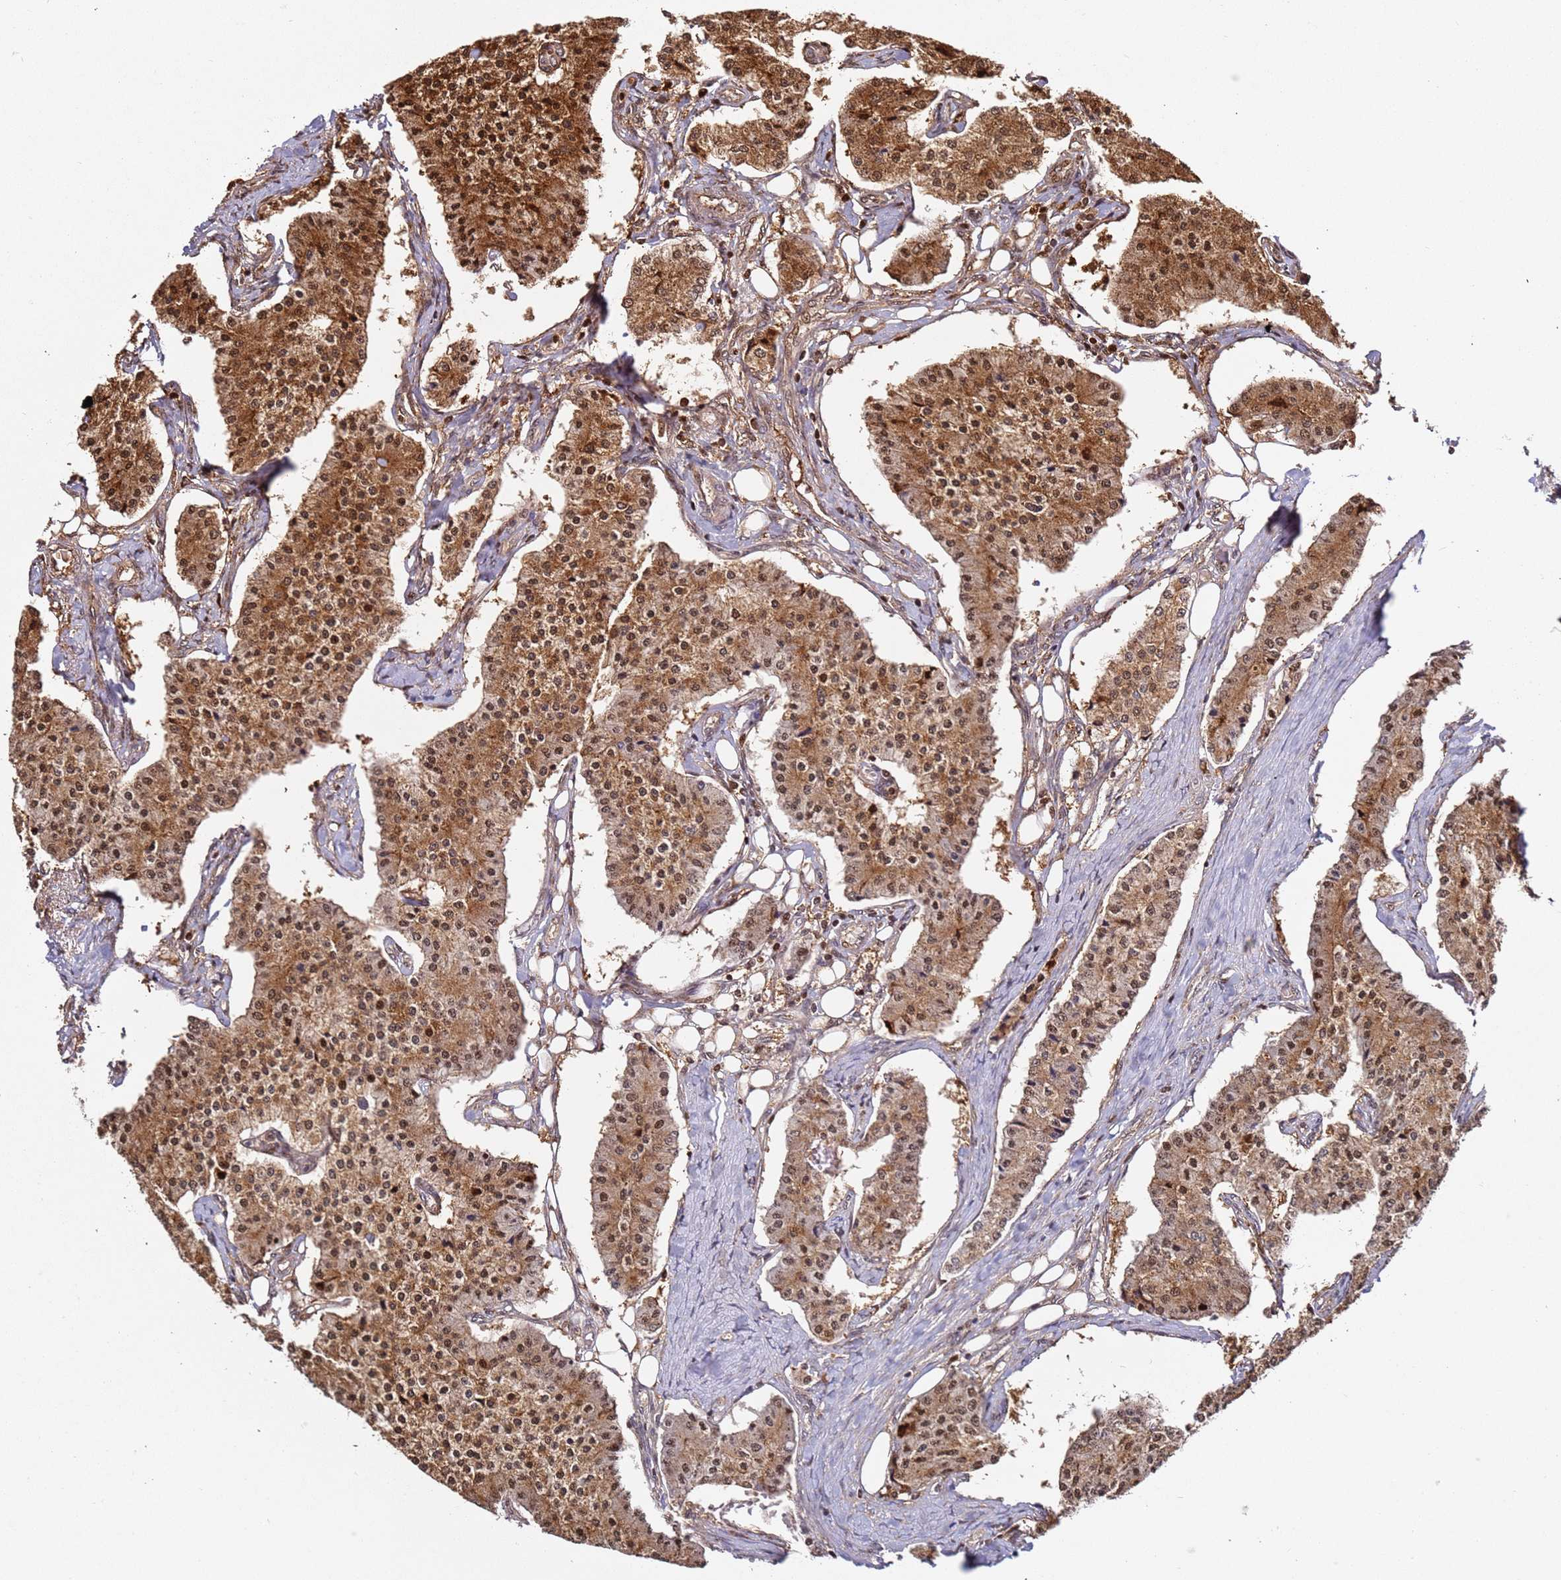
{"staining": {"intensity": "moderate", "quantity": ">75%", "location": "cytoplasmic/membranous,nuclear"}, "tissue": "carcinoid", "cell_type": "Tumor cells", "image_type": "cancer", "snomed": [{"axis": "morphology", "description": "Carcinoid, malignant, NOS"}, {"axis": "topography", "description": "Colon"}], "caption": "Protein expression analysis of human malignant carcinoid reveals moderate cytoplasmic/membranous and nuclear positivity in about >75% of tumor cells.", "gene": "SMOX", "patient": {"sex": "female", "age": 52}}